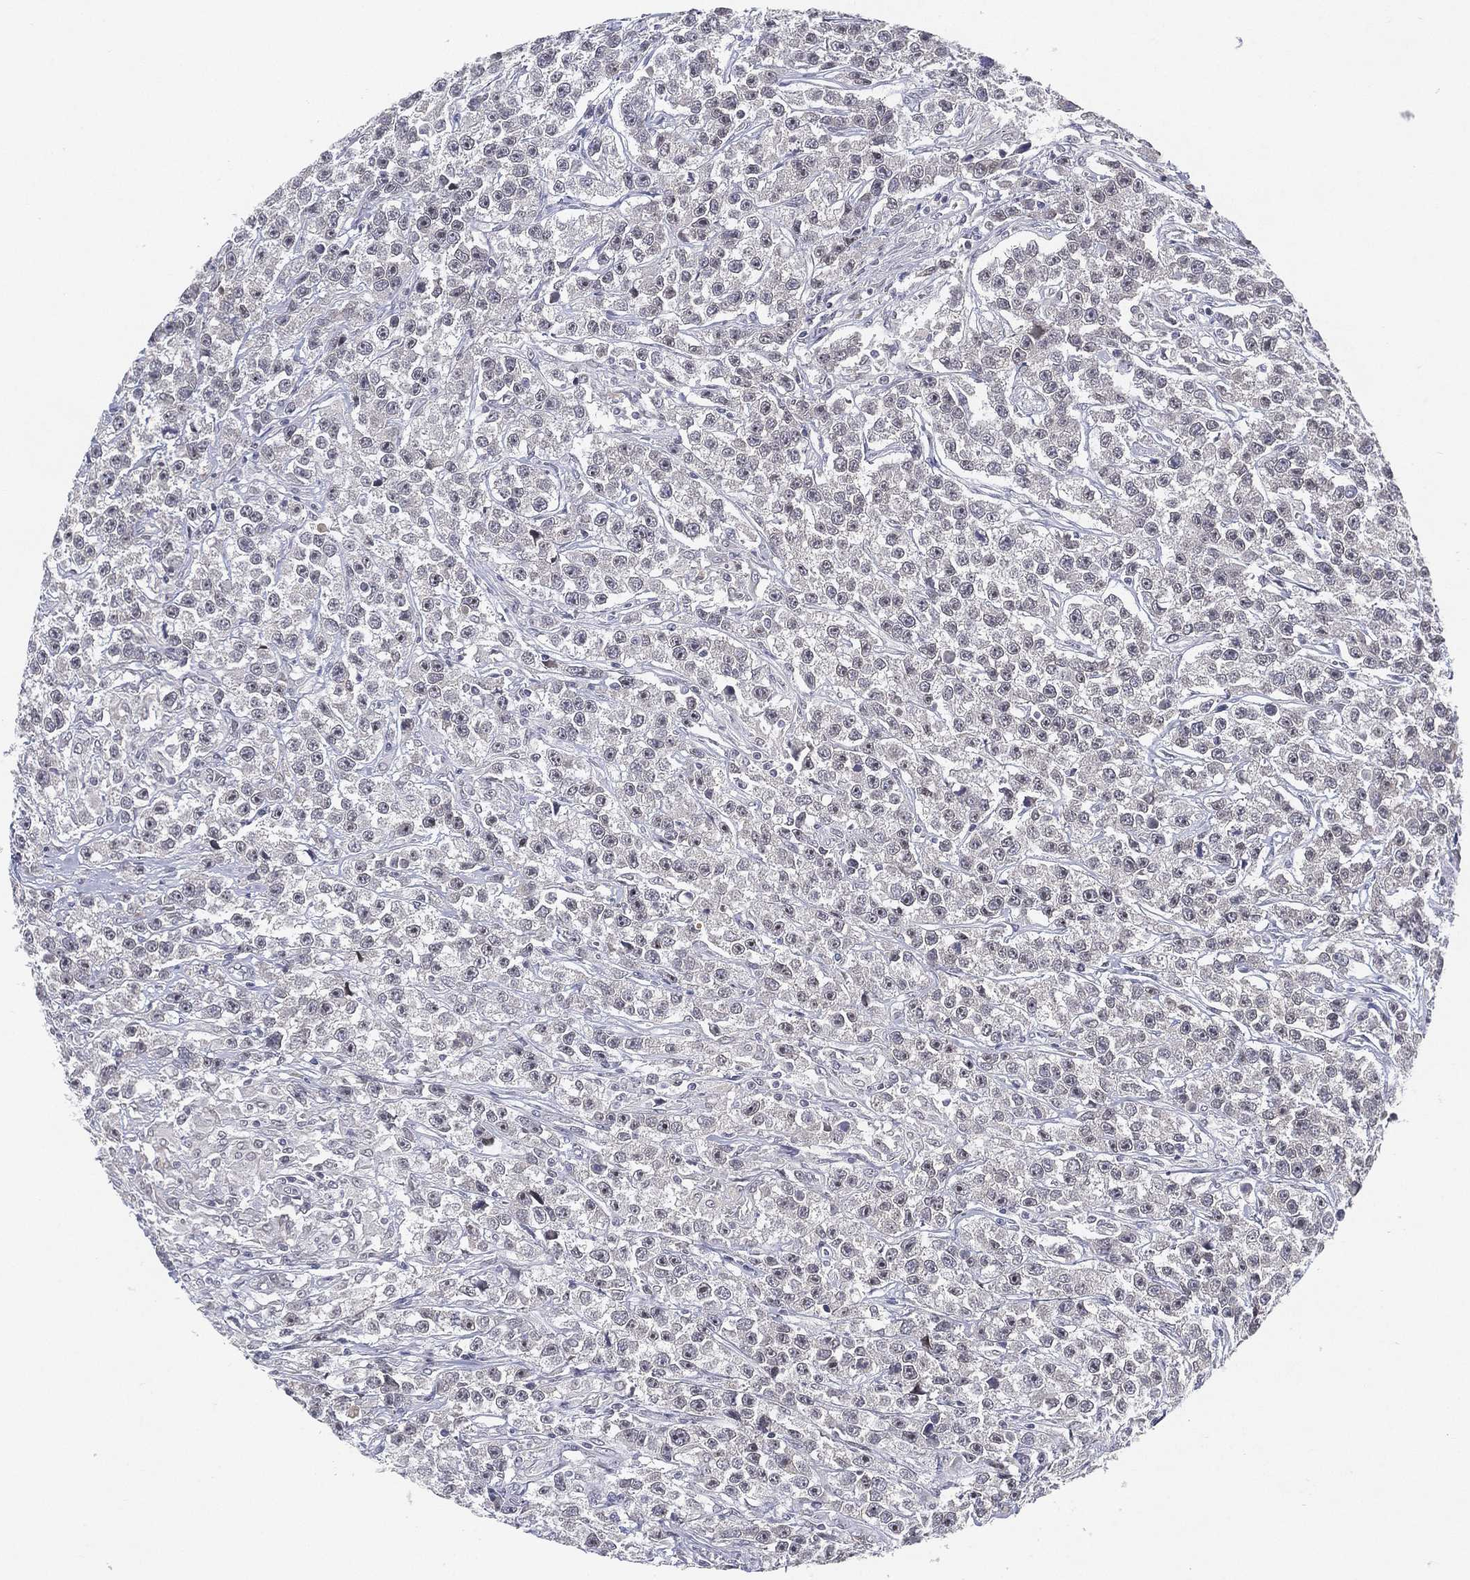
{"staining": {"intensity": "negative", "quantity": "none", "location": "none"}, "tissue": "testis cancer", "cell_type": "Tumor cells", "image_type": "cancer", "snomed": [{"axis": "morphology", "description": "Seminoma, NOS"}, {"axis": "topography", "description": "Testis"}], "caption": "Tumor cells are negative for brown protein staining in seminoma (testis). (IHC, brightfield microscopy, high magnification).", "gene": "MS4A8", "patient": {"sex": "male", "age": 59}}